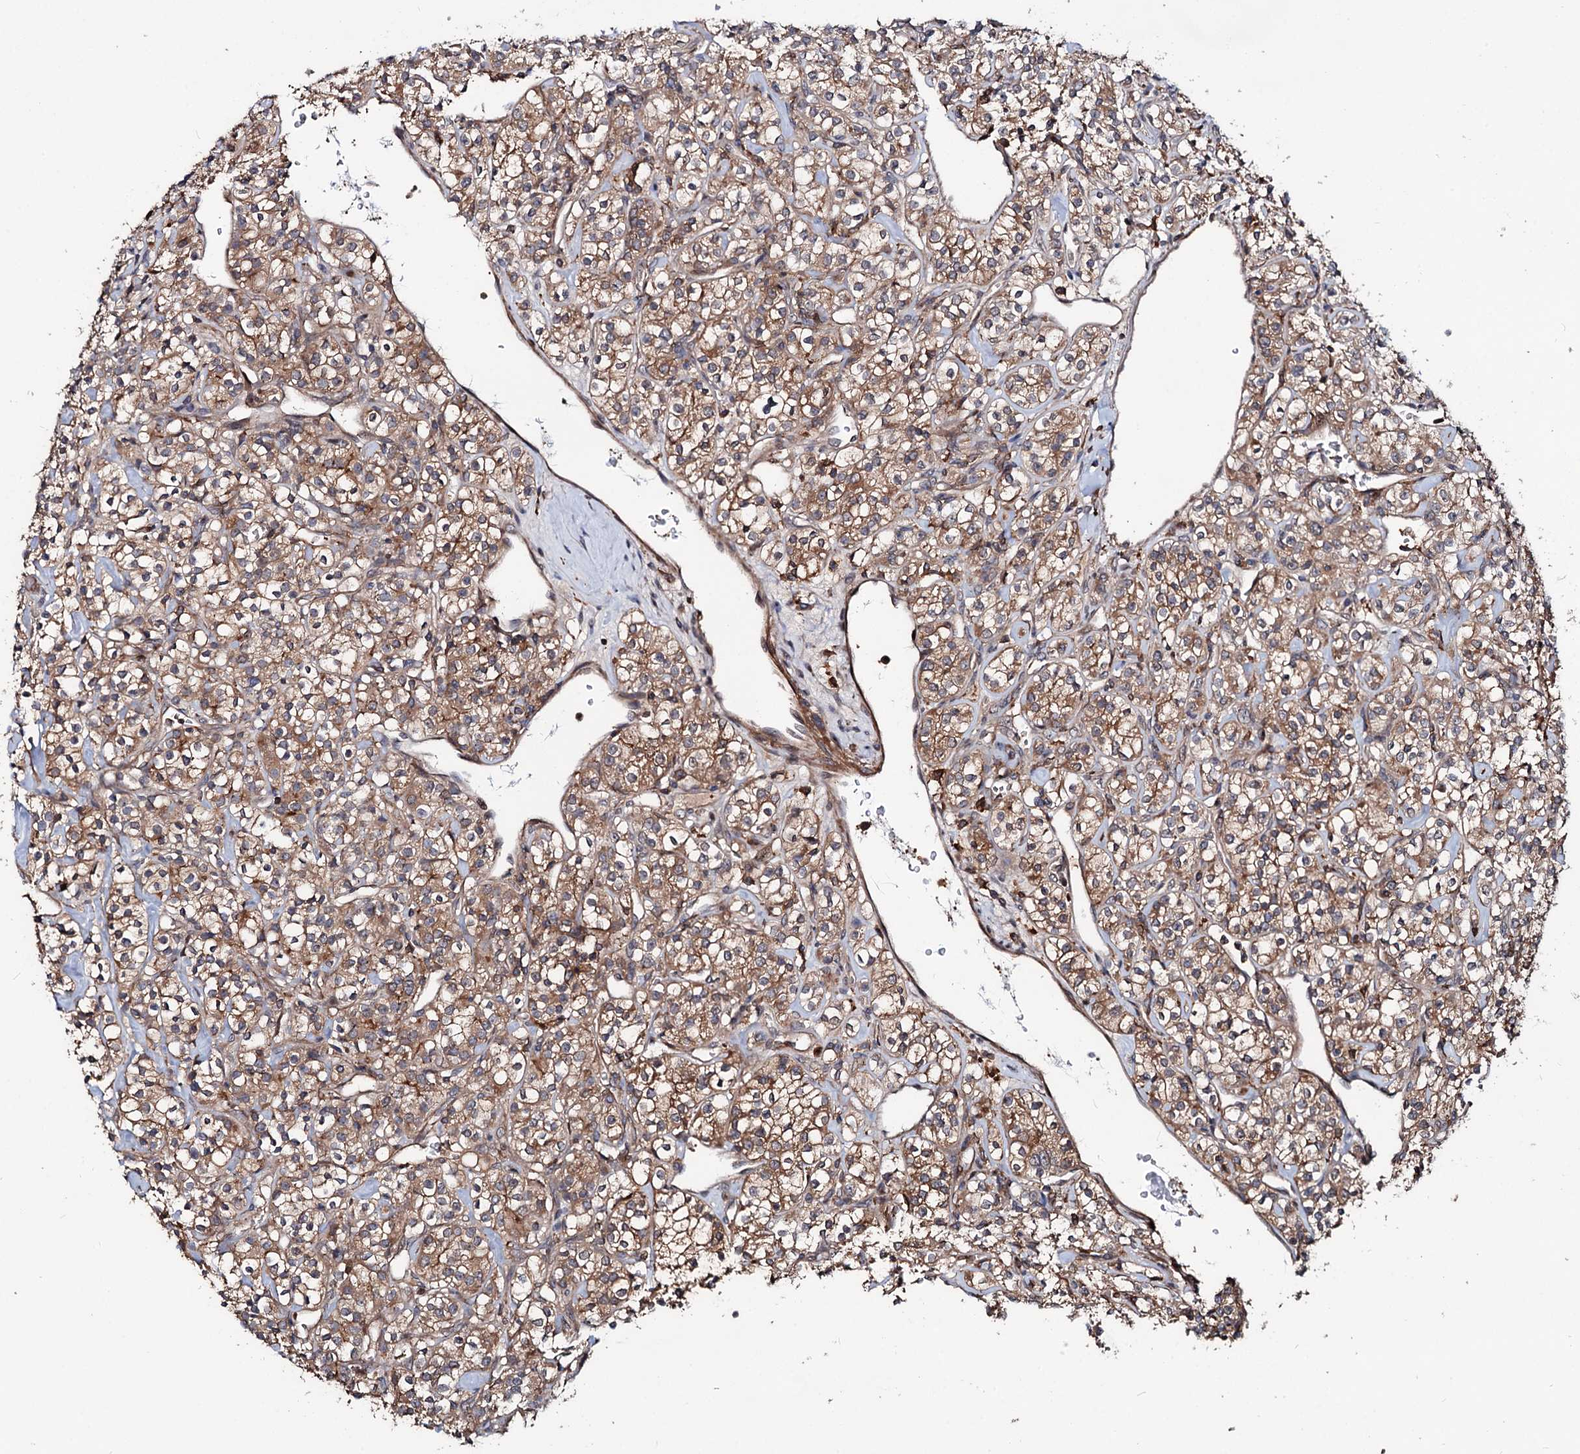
{"staining": {"intensity": "moderate", "quantity": ">75%", "location": "cytoplasmic/membranous"}, "tissue": "renal cancer", "cell_type": "Tumor cells", "image_type": "cancer", "snomed": [{"axis": "morphology", "description": "Adenocarcinoma, NOS"}, {"axis": "topography", "description": "Kidney"}], "caption": "About >75% of tumor cells in human renal adenocarcinoma display moderate cytoplasmic/membranous protein staining as visualized by brown immunohistochemical staining.", "gene": "GRIP1", "patient": {"sex": "male", "age": 77}}